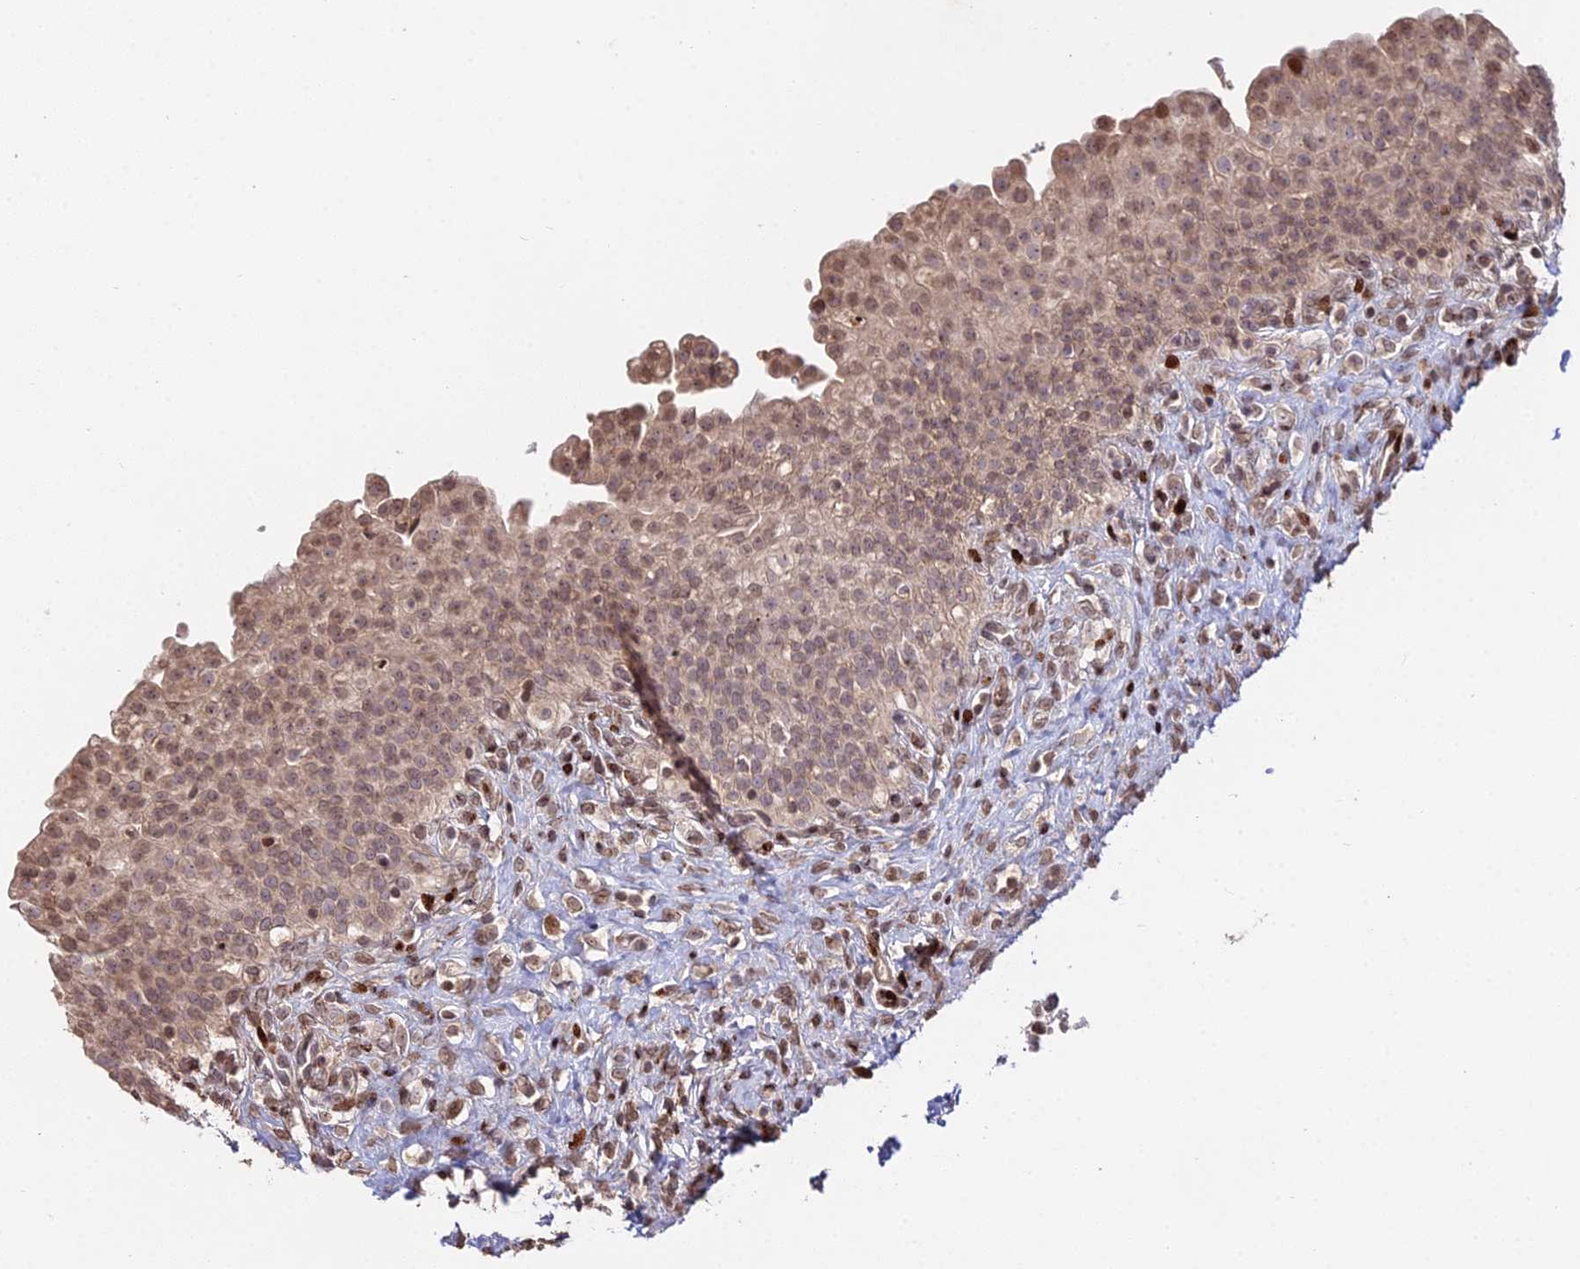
{"staining": {"intensity": "strong", "quantity": "25%-75%", "location": "nuclear"}, "tissue": "urinary bladder", "cell_type": "Urothelial cells", "image_type": "normal", "snomed": [{"axis": "morphology", "description": "Urothelial carcinoma, High grade"}, {"axis": "topography", "description": "Urinary bladder"}], "caption": "Protein staining by immunohistochemistry (IHC) displays strong nuclear positivity in about 25%-75% of urothelial cells in normal urinary bladder.", "gene": "RBMS2", "patient": {"sex": "male", "age": 46}}